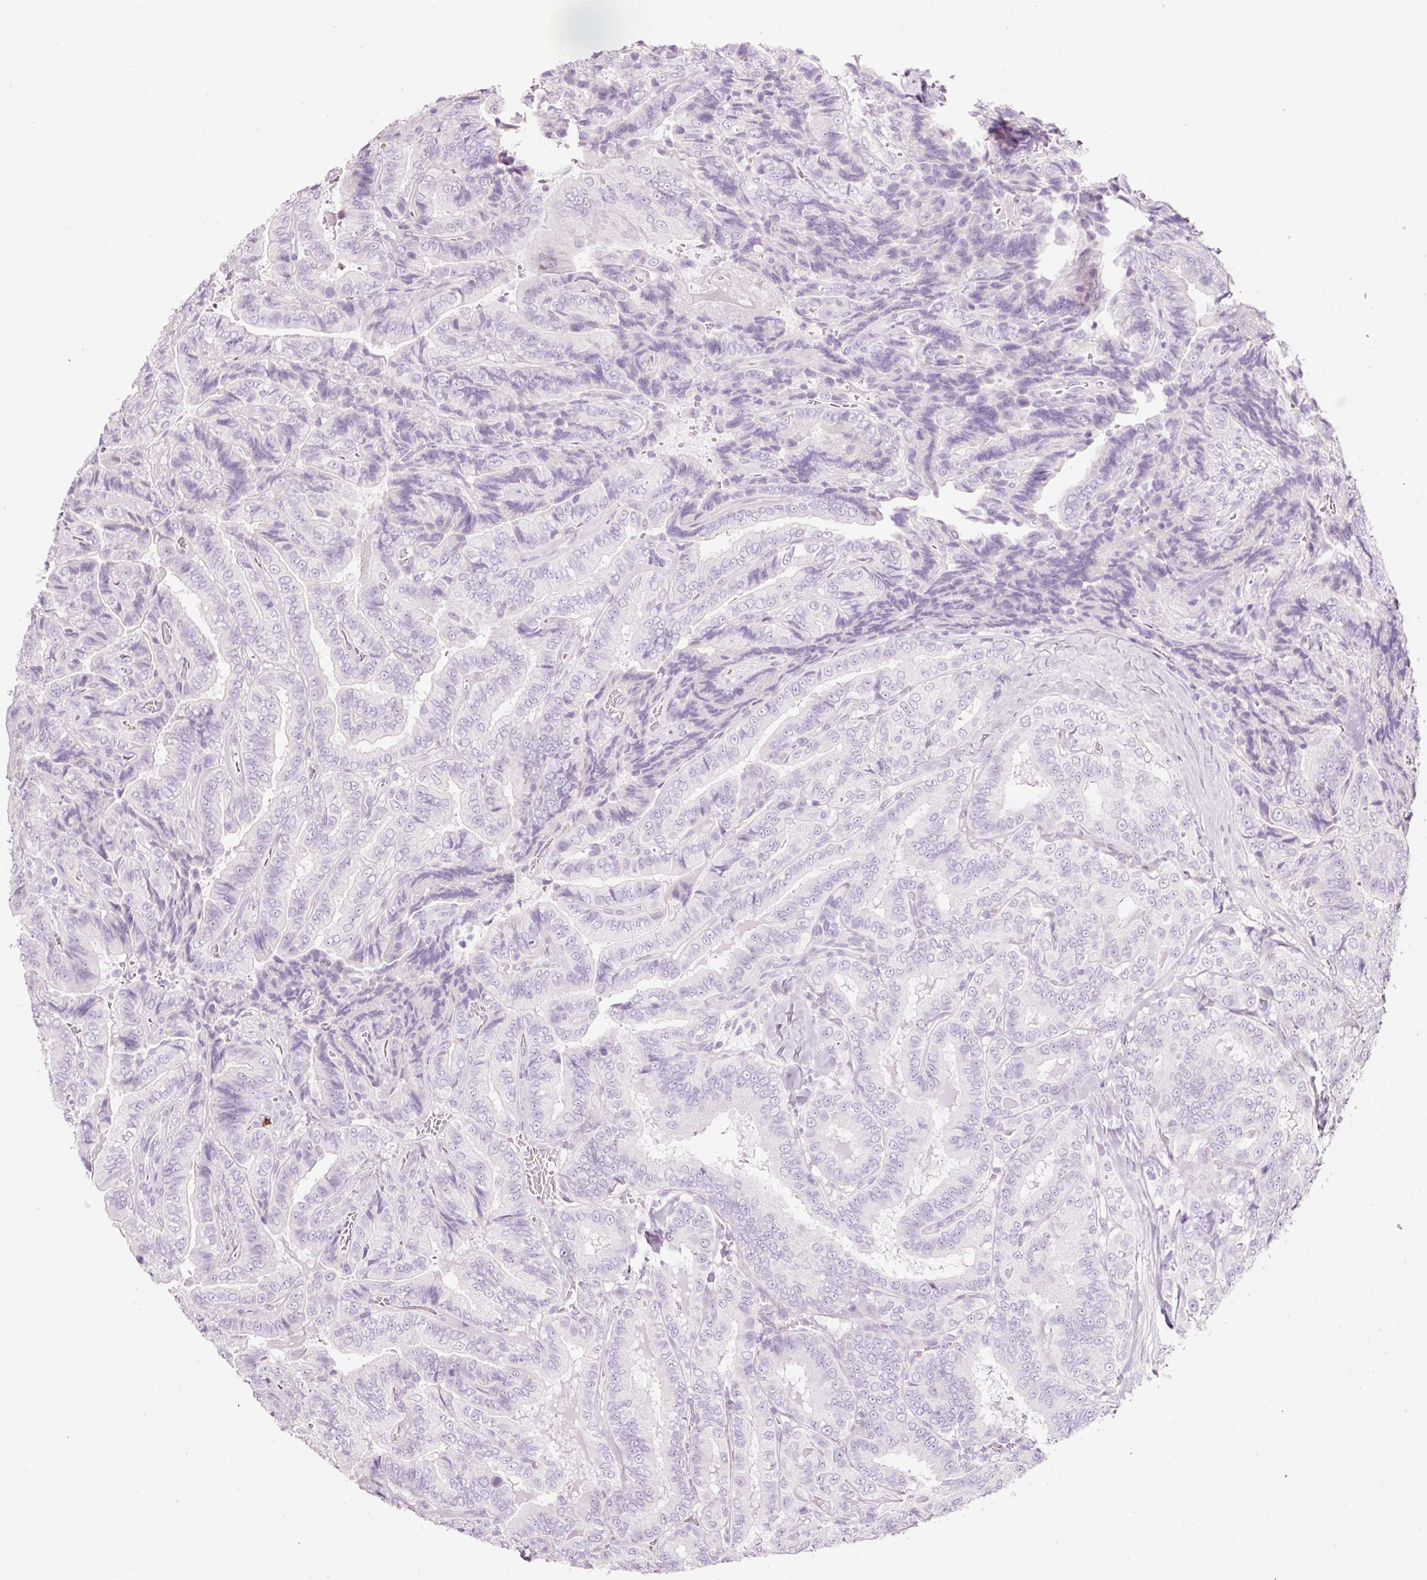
{"staining": {"intensity": "negative", "quantity": "none", "location": "none"}, "tissue": "thyroid cancer", "cell_type": "Tumor cells", "image_type": "cancer", "snomed": [{"axis": "morphology", "description": "Papillary adenocarcinoma, NOS"}, {"axis": "topography", "description": "Thyroid gland"}], "caption": "DAB immunohistochemical staining of thyroid cancer (papillary adenocarcinoma) demonstrates no significant positivity in tumor cells.", "gene": "CMA1", "patient": {"sex": "male", "age": 61}}